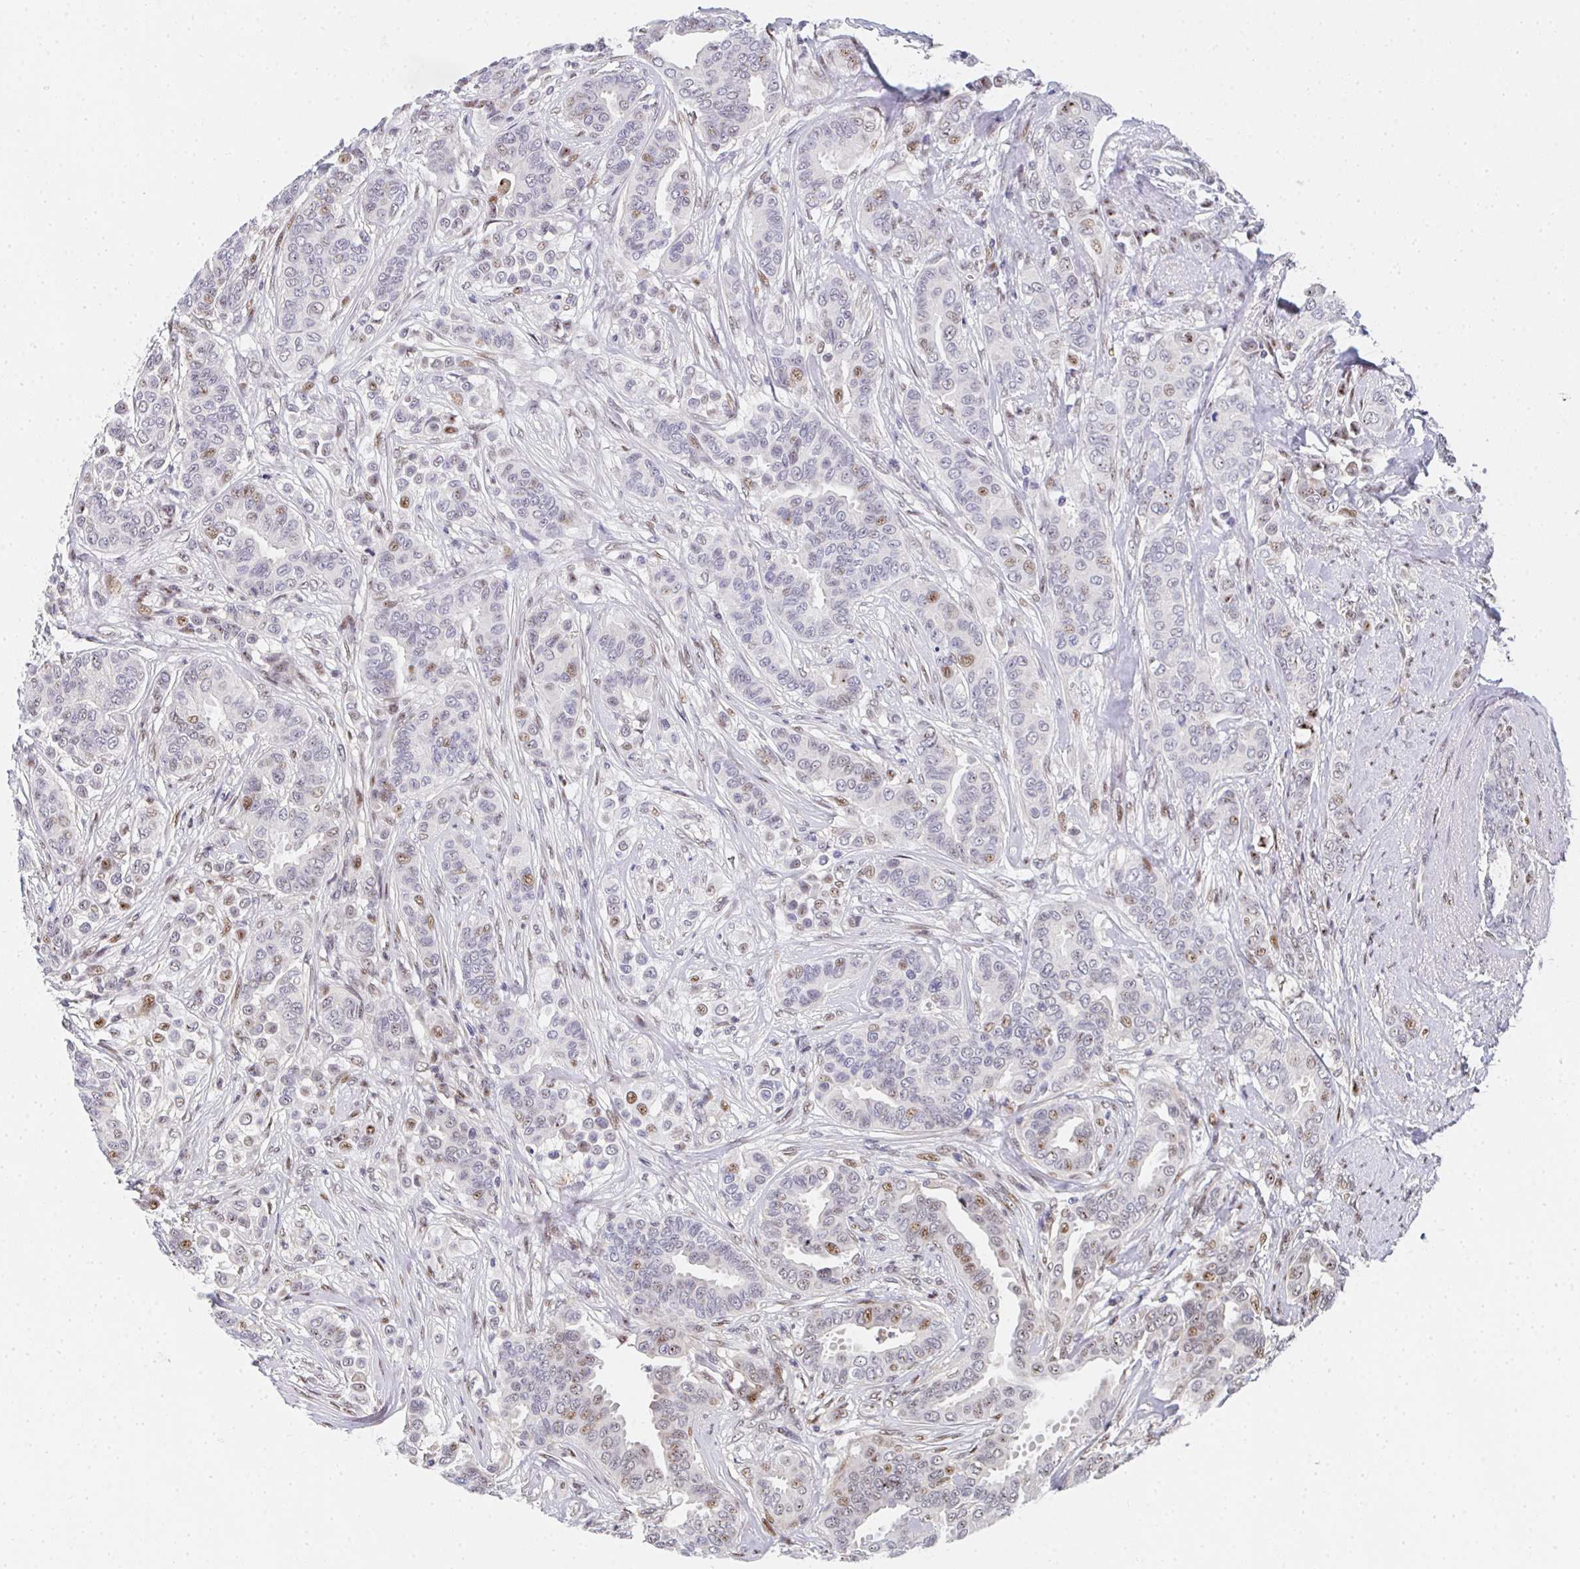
{"staining": {"intensity": "moderate", "quantity": "<25%", "location": "nuclear"}, "tissue": "breast cancer", "cell_type": "Tumor cells", "image_type": "cancer", "snomed": [{"axis": "morphology", "description": "Duct carcinoma"}, {"axis": "topography", "description": "Breast"}], "caption": "The photomicrograph displays a brown stain indicating the presence of a protein in the nuclear of tumor cells in breast invasive ductal carcinoma.", "gene": "ZIC3", "patient": {"sex": "female", "age": 45}}